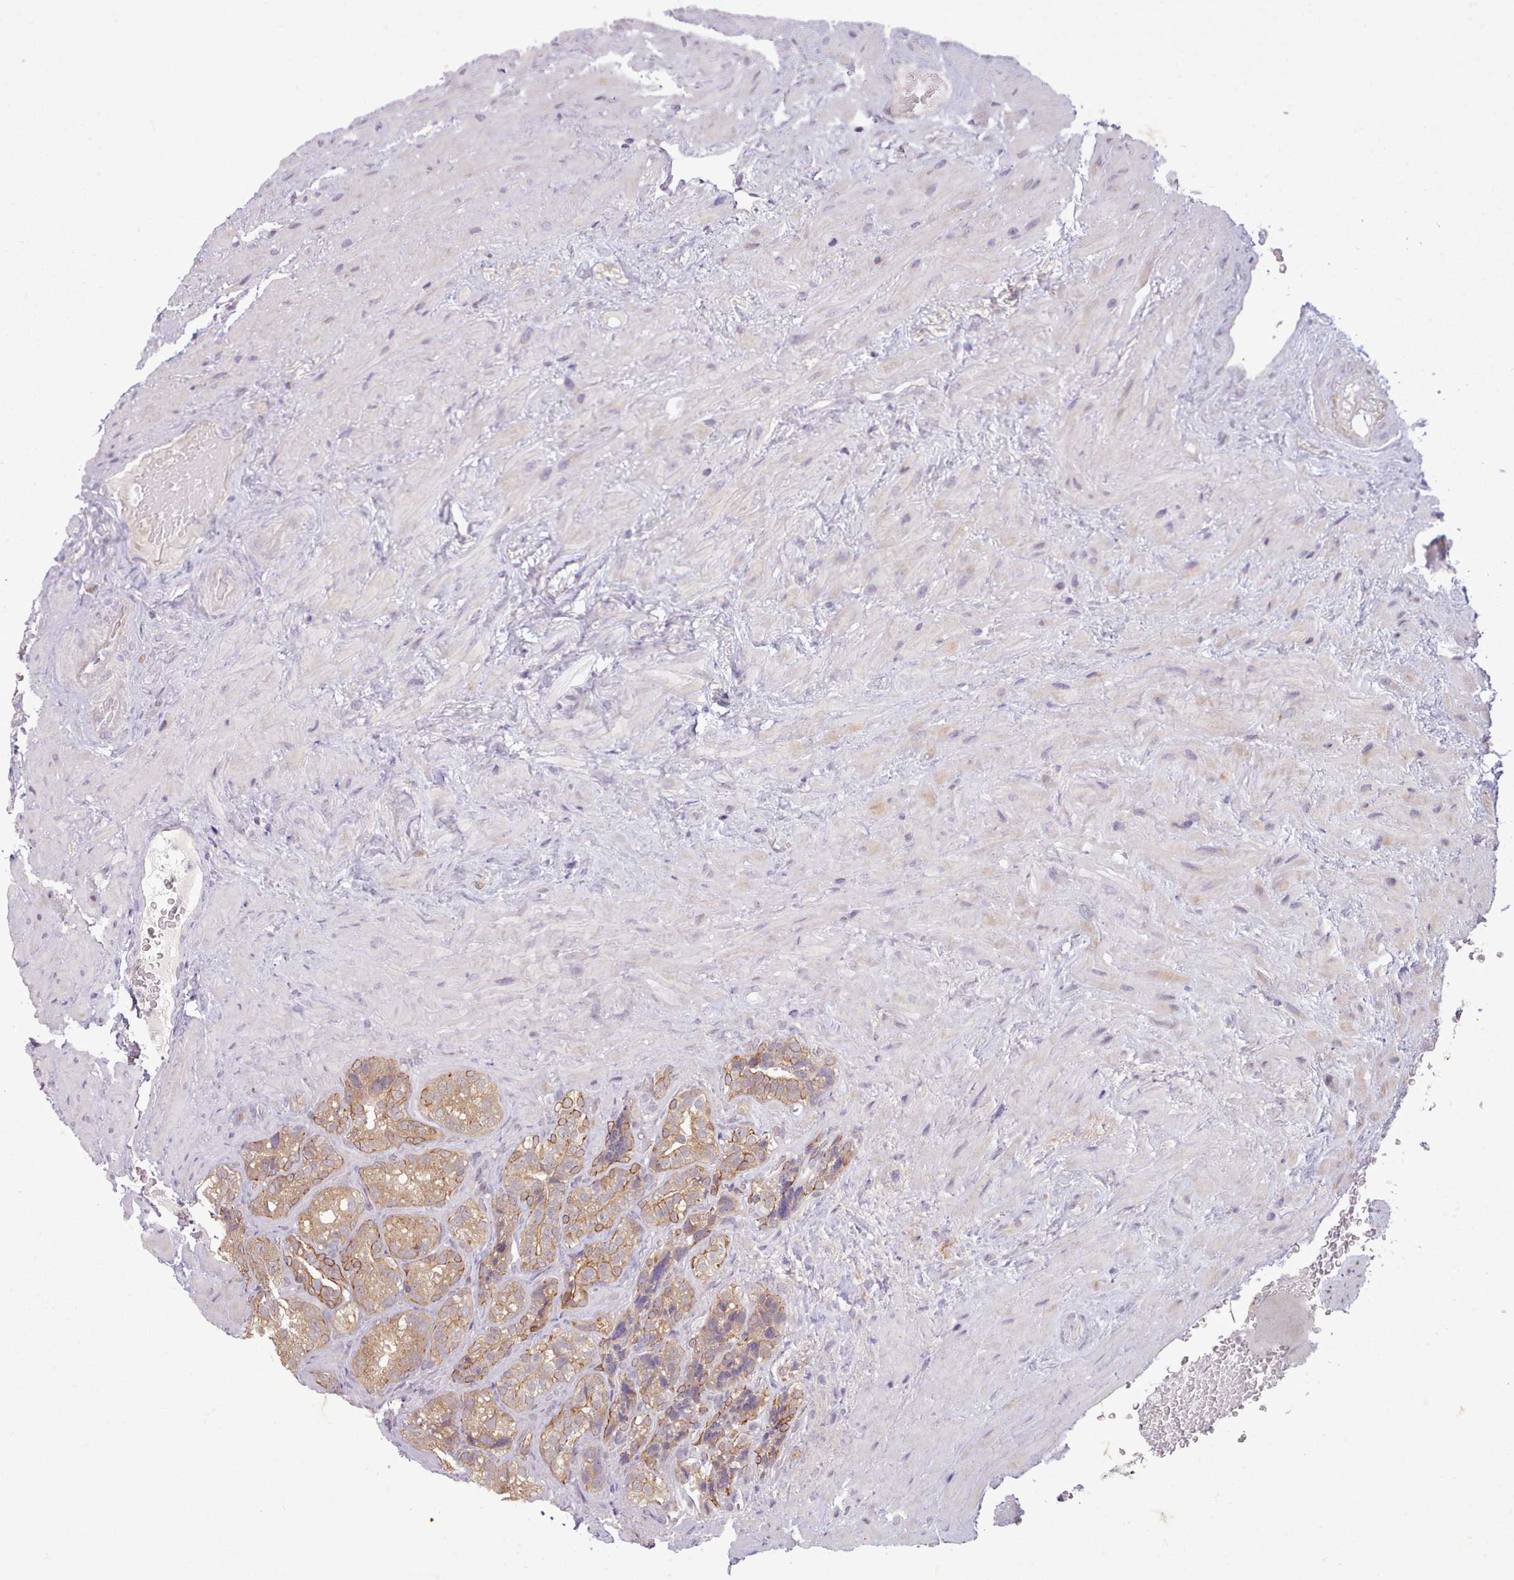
{"staining": {"intensity": "moderate", "quantity": ">75%", "location": "cytoplasmic/membranous"}, "tissue": "seminal vesicle", "cell_type": "Glandular cells", "image_type": "normal", "snomed": [{"axis": "morphology", "description": "Normal tissue, NOS"}, {"axis": "topography", "description": "Seminal veicle"}, {"axis": "topography", "description": "Peripheral nerve tissue"}], "caption": "A micrograph showing moderate cytoplasmic/membranous expression in about >75% of glandular cells in benign seminal vesicle, as visualized by brown immunohistochemical staining.", "gene": "NMRK1", "patient": {"sex": "male", "age": 67}}